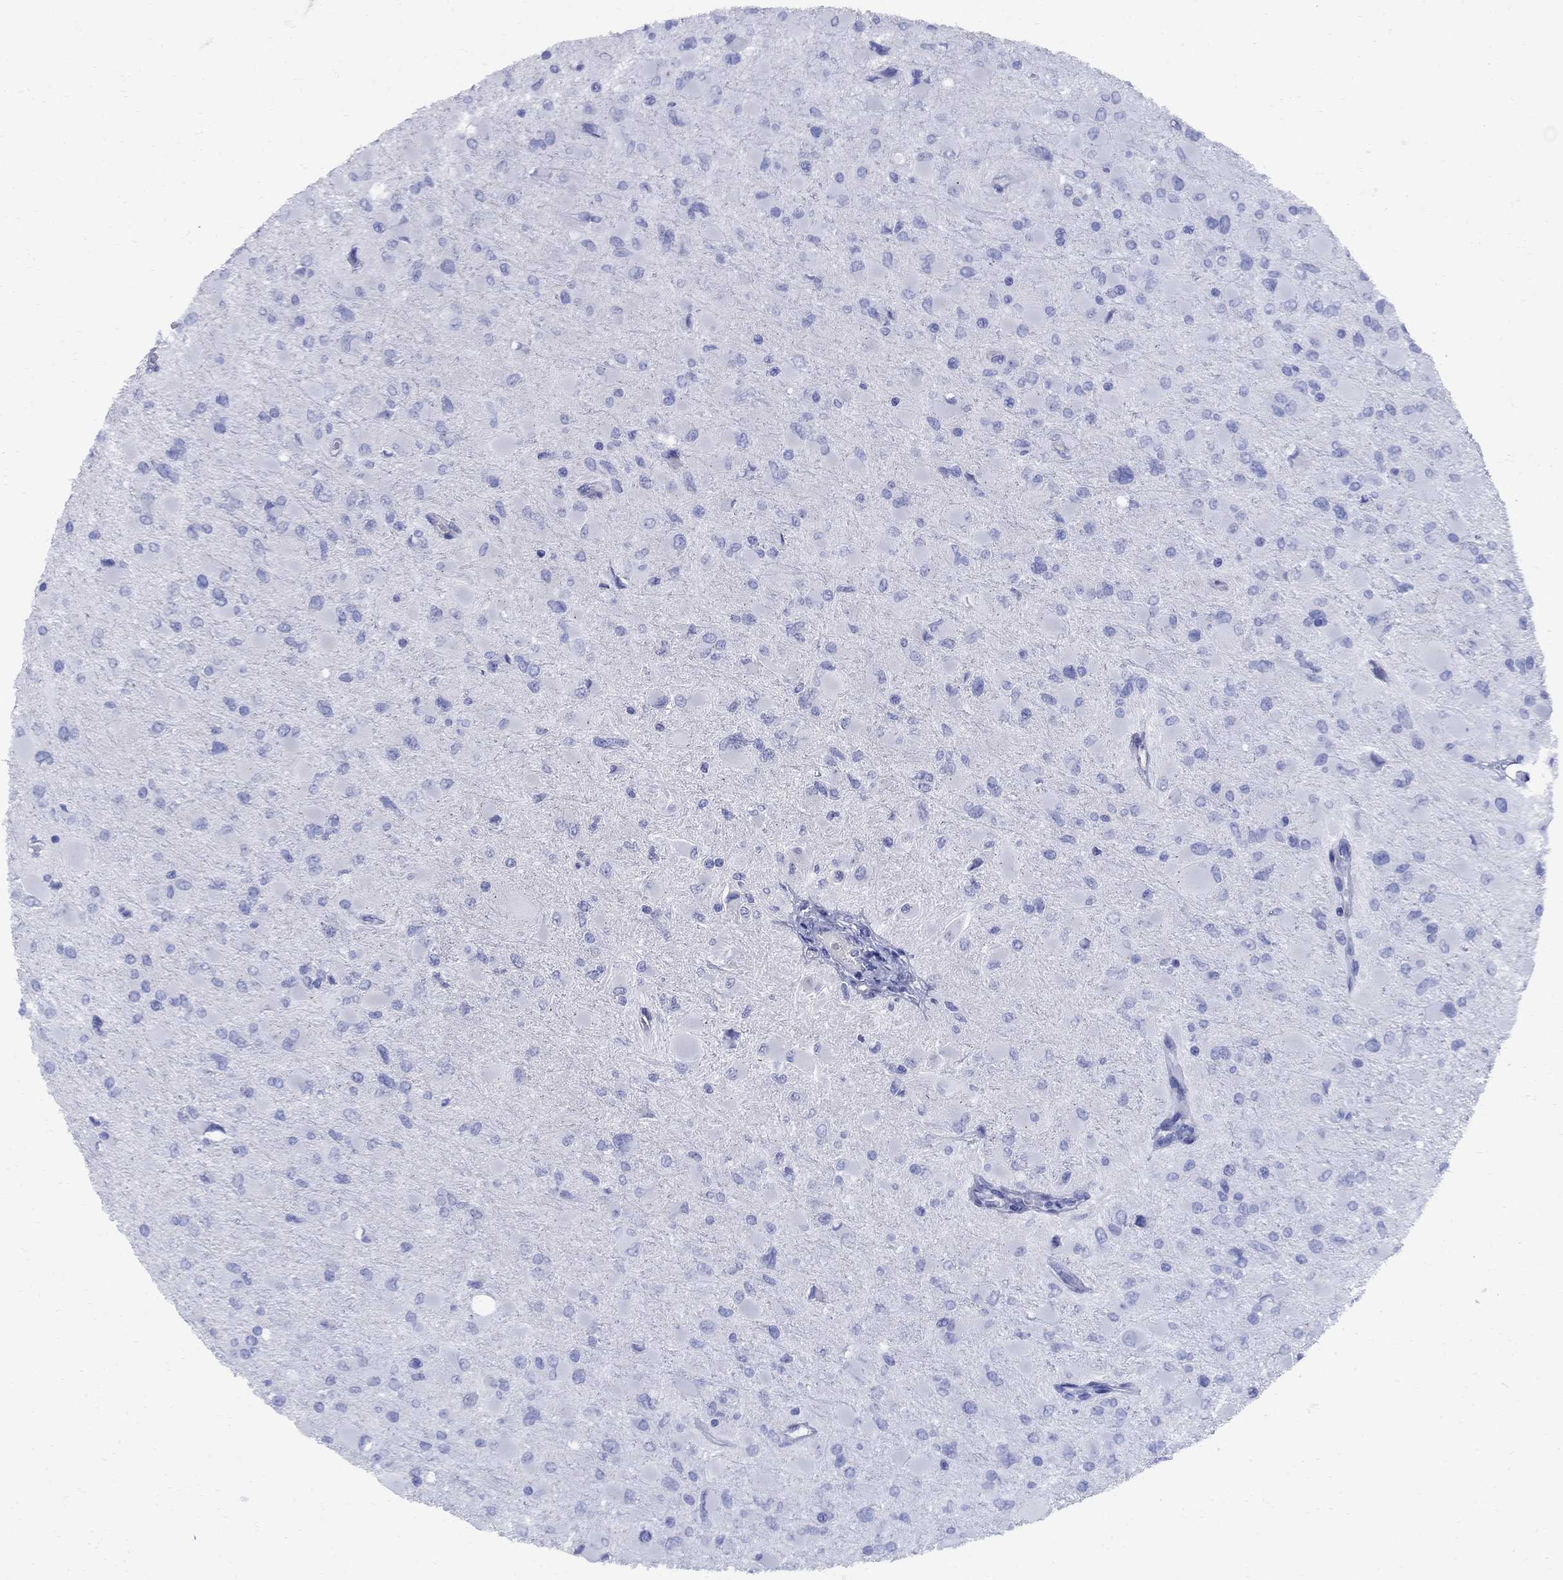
{"staining": {"intensity": "negative", "quantity": "none", "location": "none"}, "tissue": "glioma", "cell_type": "Tumor cells", "image_type": "cancer", "snomed": [{"axis": "morphology", "description": "Glioma, malignant, High grade"}, {"axis": "topography", "description": "Cerebral cortex"}], "caption": "Tumor cells show no significant positivity in malignant glioma (high-grade).", "gene": "SMCP", "patient": {"sex": "female", "age": 36}}